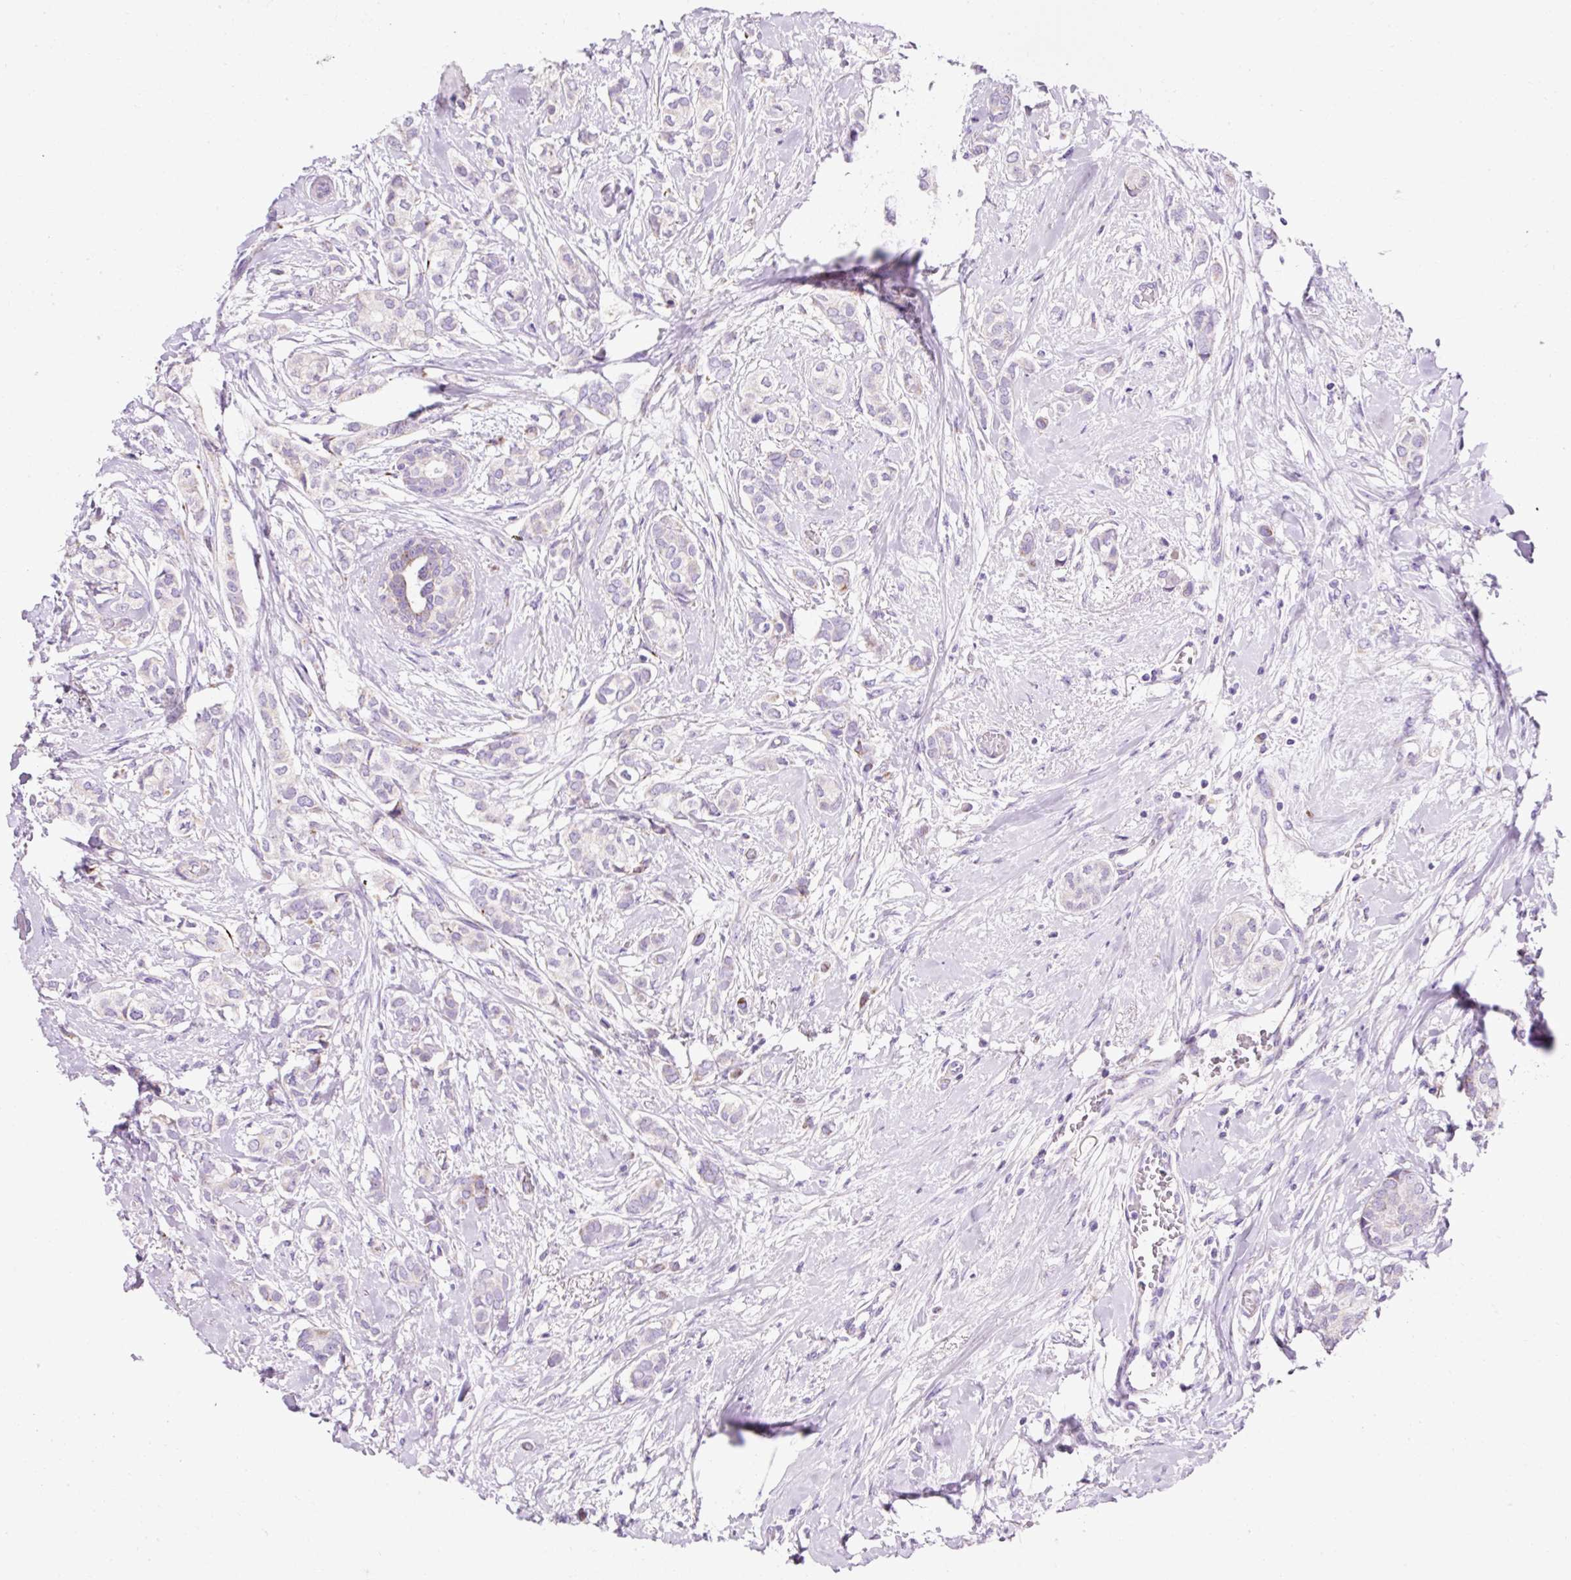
{"staining": {"intensity": "negative", "quantity": "none", "location": "none"}, "tissue": "breast cancer", "cell_type": "Tumor cells", "image_type": "cancer", "snomed": [{"axis": "morphology", "description": "Duct carcinoma"}, {"axis": "topography", "description": "Breast"}], "caption": "This is a image of IHC staining of infiltrating ductal carcinoma (breast), which shows no staining in tumor cells.", "gene": "PLPP2", "patient": {"sex": "female", "age": 73}}